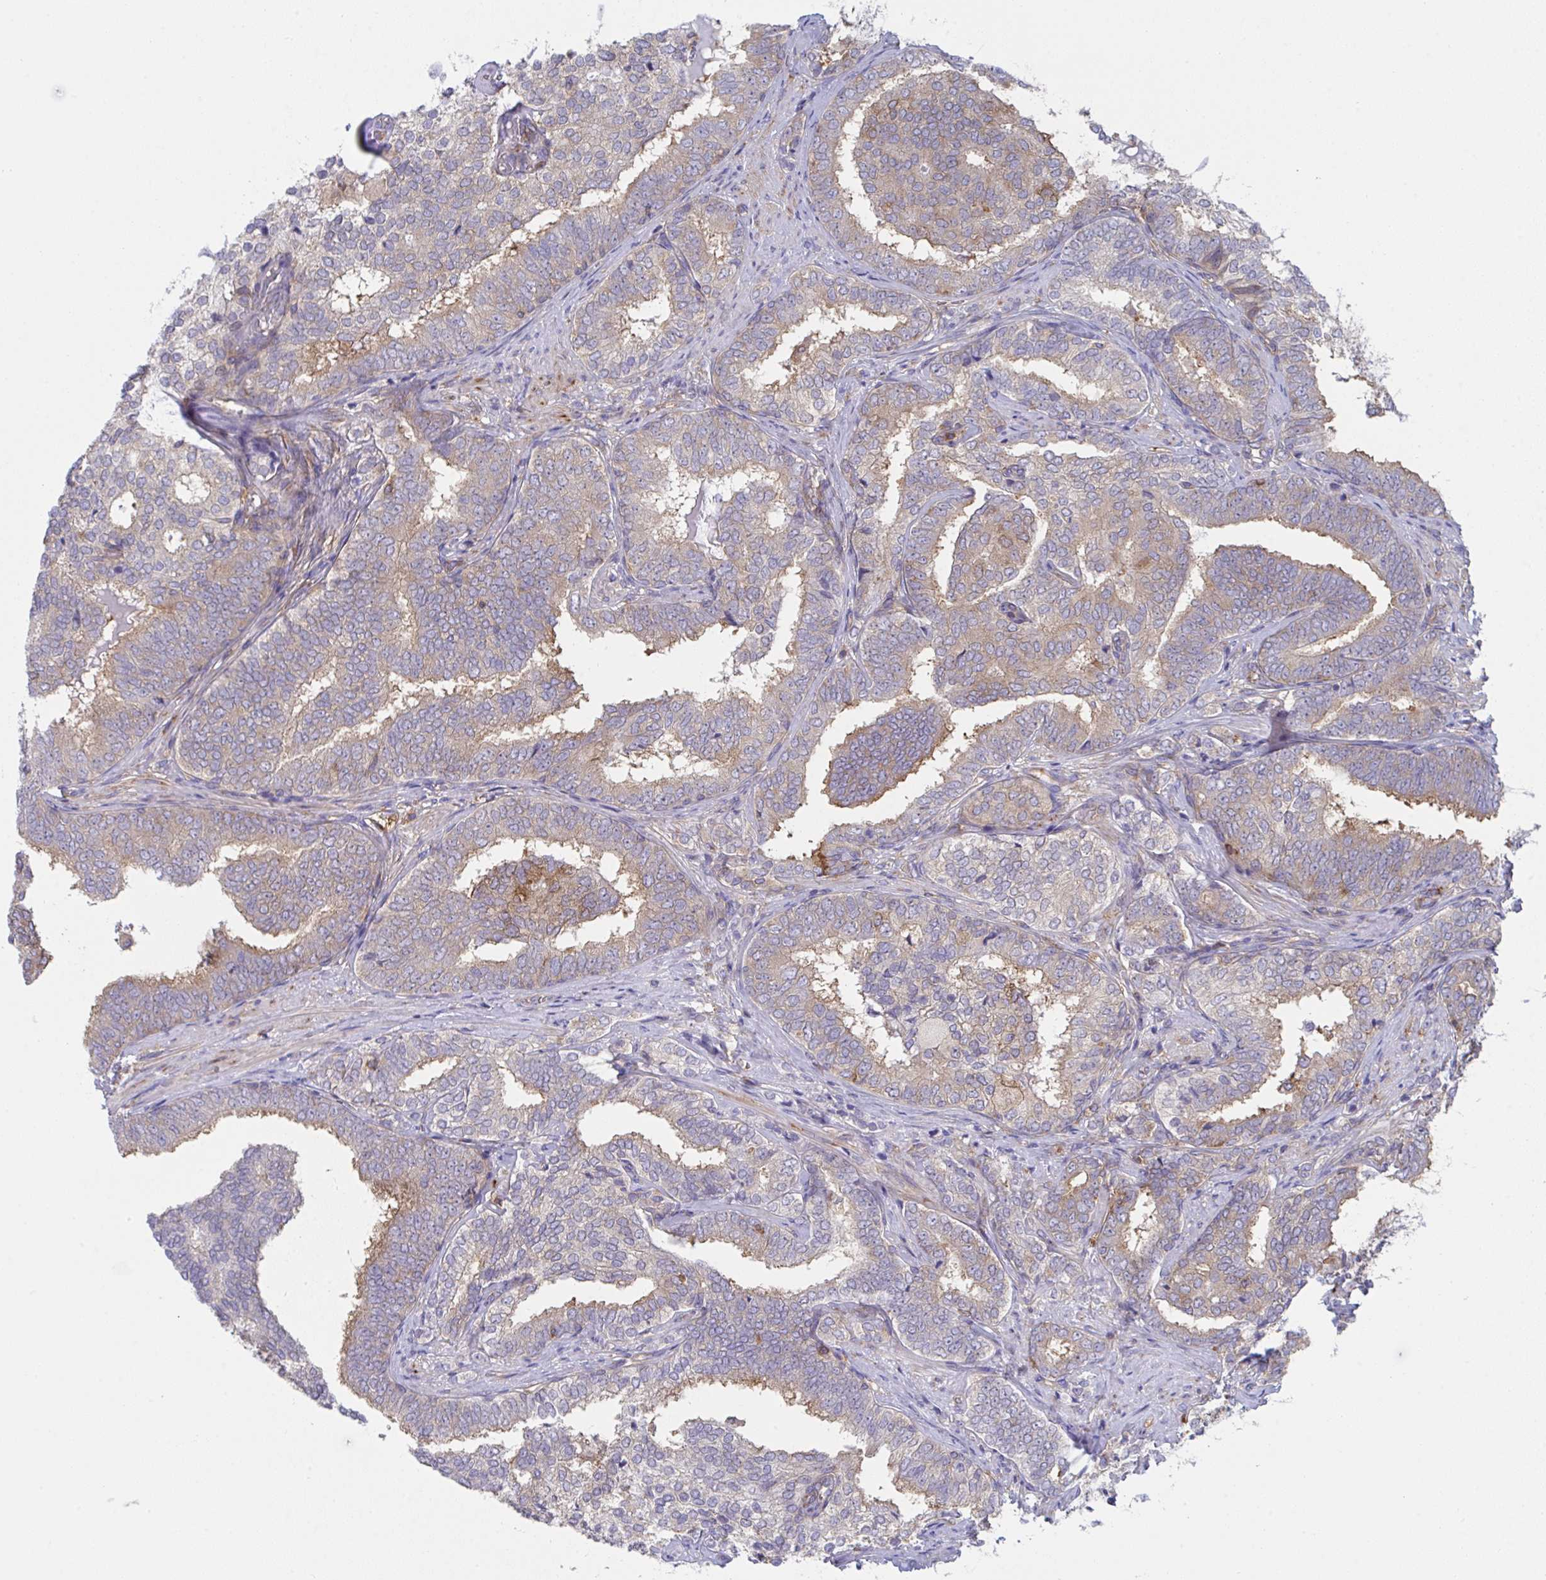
{"staining": {"intensity": "weak", "quantity": "25%-75%", "location": "cytoplasmic/membranous"}, "tissue": "prostate cancer", "cell_type": "Tumor cells", "image_type": "cancer", "snomed": [{"axis": "morphology", "description": "Adenocarcinoma, High grade"}, {"axis": "topography", "description": "Prostate"}], "caption": "IHC photomicrograph of neoplastic tissue: prostate cancer stained using immunohistochemistry demonstrates low levels of weak protein expression localized specifically in the cytoplasmic/membranous of tumor cells, appearing as a cytoplasmic/membranous brown color.", "gene": "WNK1", "patient": {"sex": "male", "age": 72}}